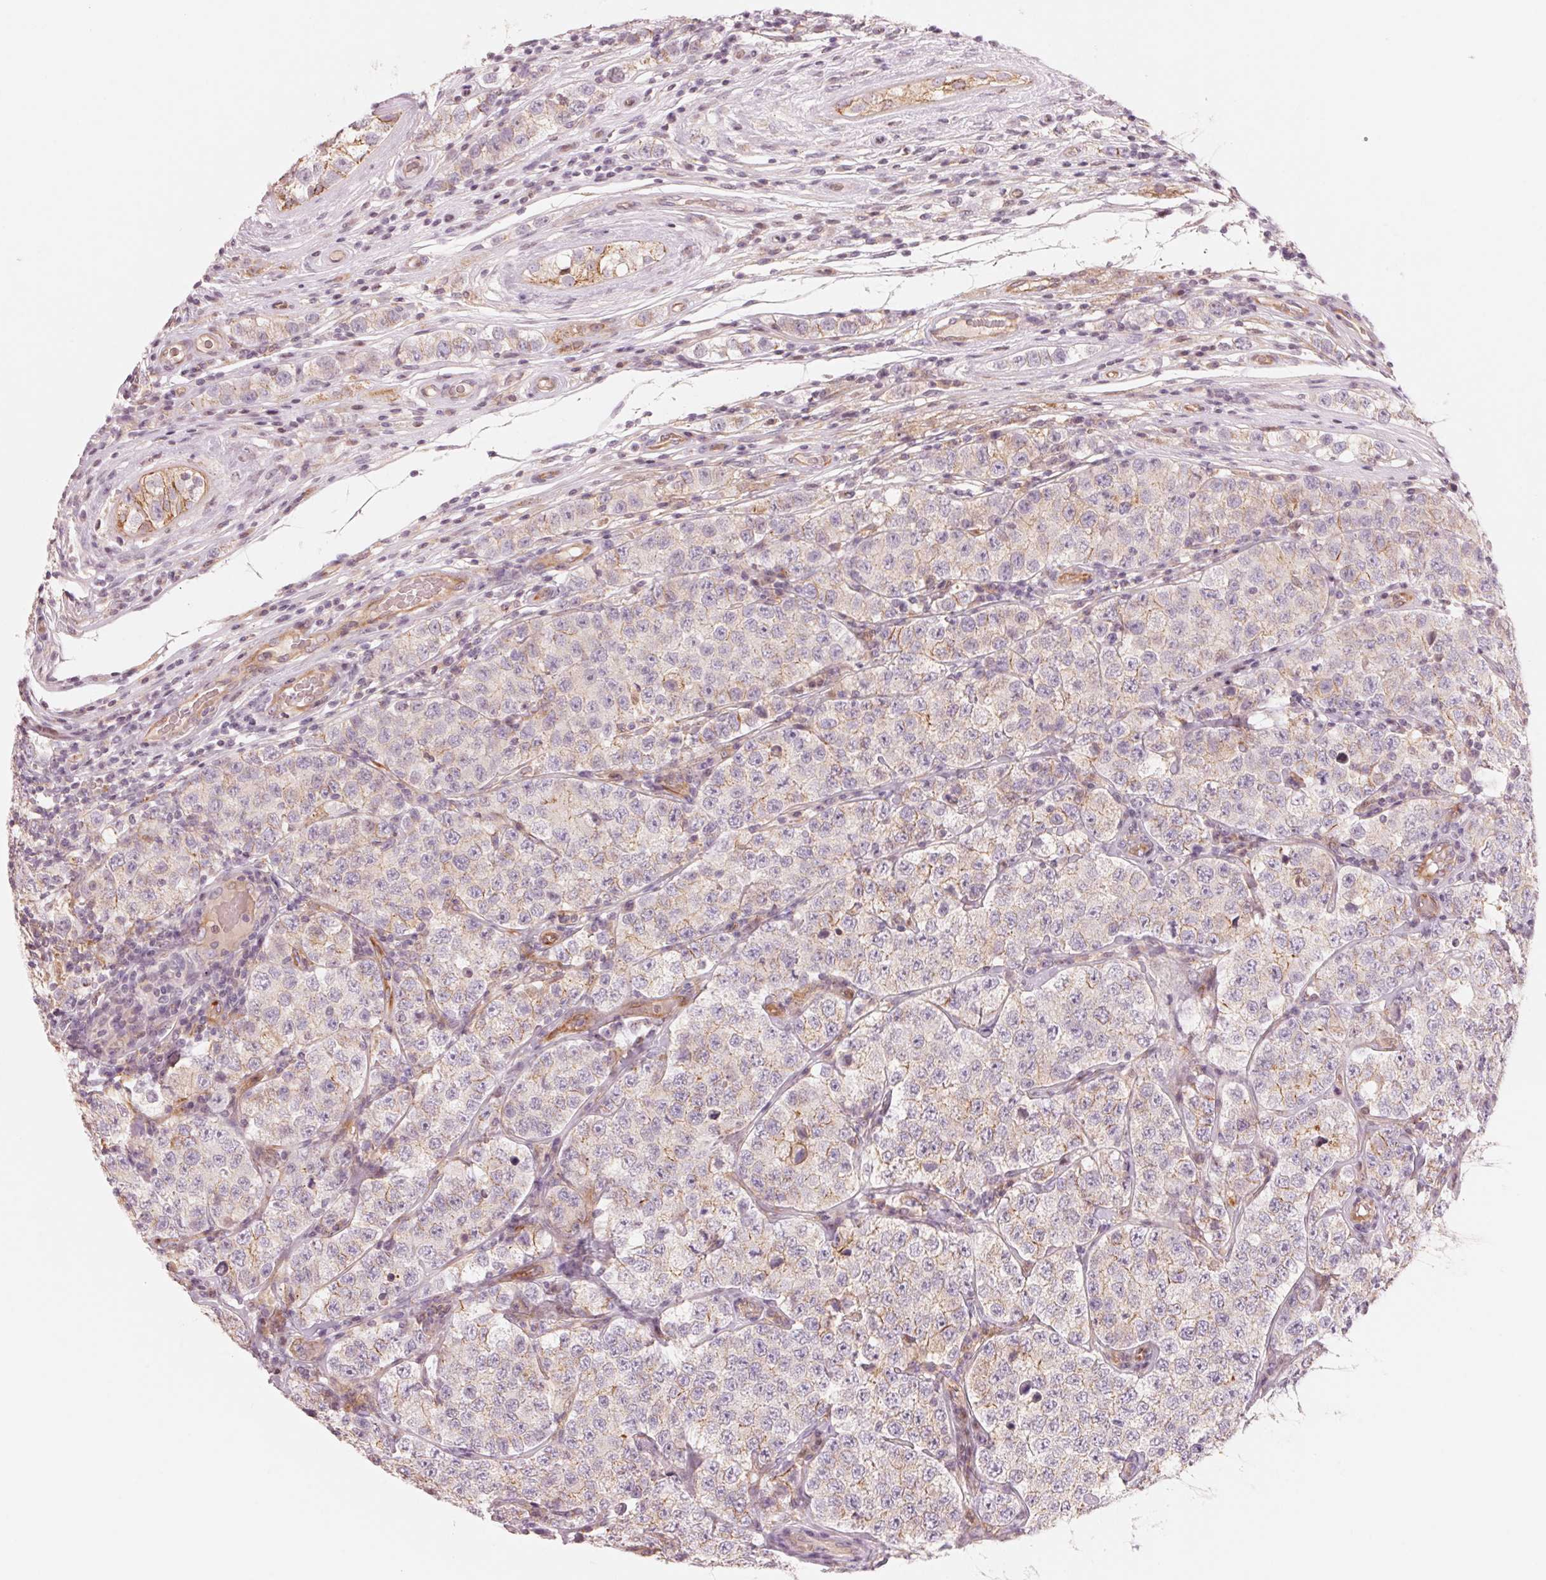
{"staining": {"intensity": "negative", "quantity": "none", "location": "none"}, "tissue": "testis cancer", "cell_type": "Tumor cells", "image_type": "cancer", "snomed": [{"axis": "morphology", "description": "Seminoma, NOS"}, {"axis": "topography", "description": "Testis"}], "caption": "The micrograph reveals no significant expression in tumor cells of testis seminoma. (Immunohistochemistry (ihc), brightfield microscopy, high magnification).", "gene": "SLC17A4", "patient": {"sex": "male", "age": 34}}